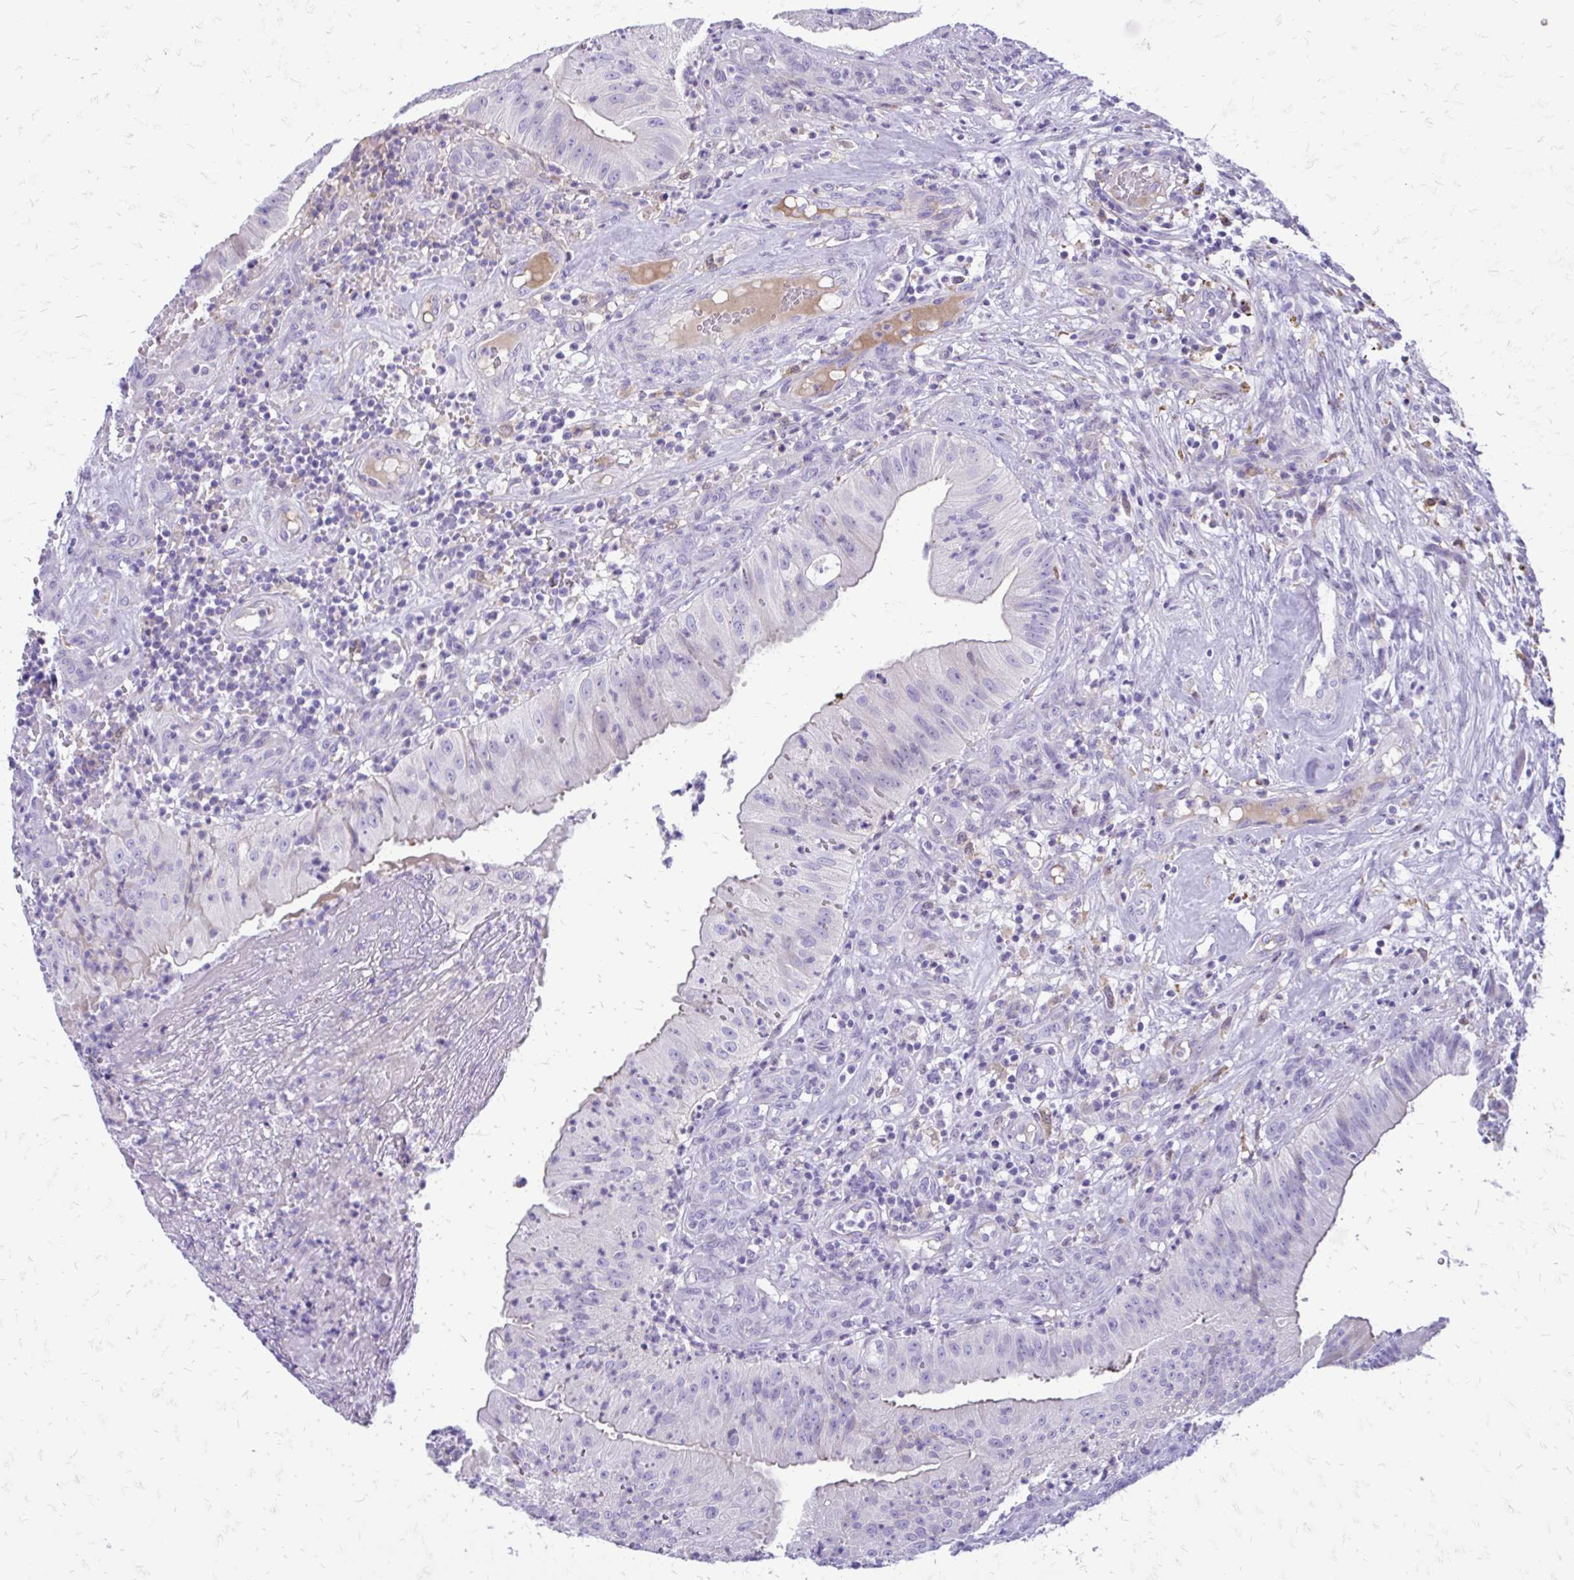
{"staining": {"intensity": "negative", "quantity": "none", "location": "none"}, "tissue": "head and neck cancer", "cell_type": "Tumor cells", "image_type": "cancer", "snomed": [{"axis": "morphology", "description": "Adenocarcinoma, NOS"}, {"axis": "topography", "description": "Head-Neck"}], "caption": "The image reveals no staining of tumor cells in head and neck cancer (adenocarcinoma).", "gene": "SIGLEC11", "patient": {"sex": "male", "age": 44}}